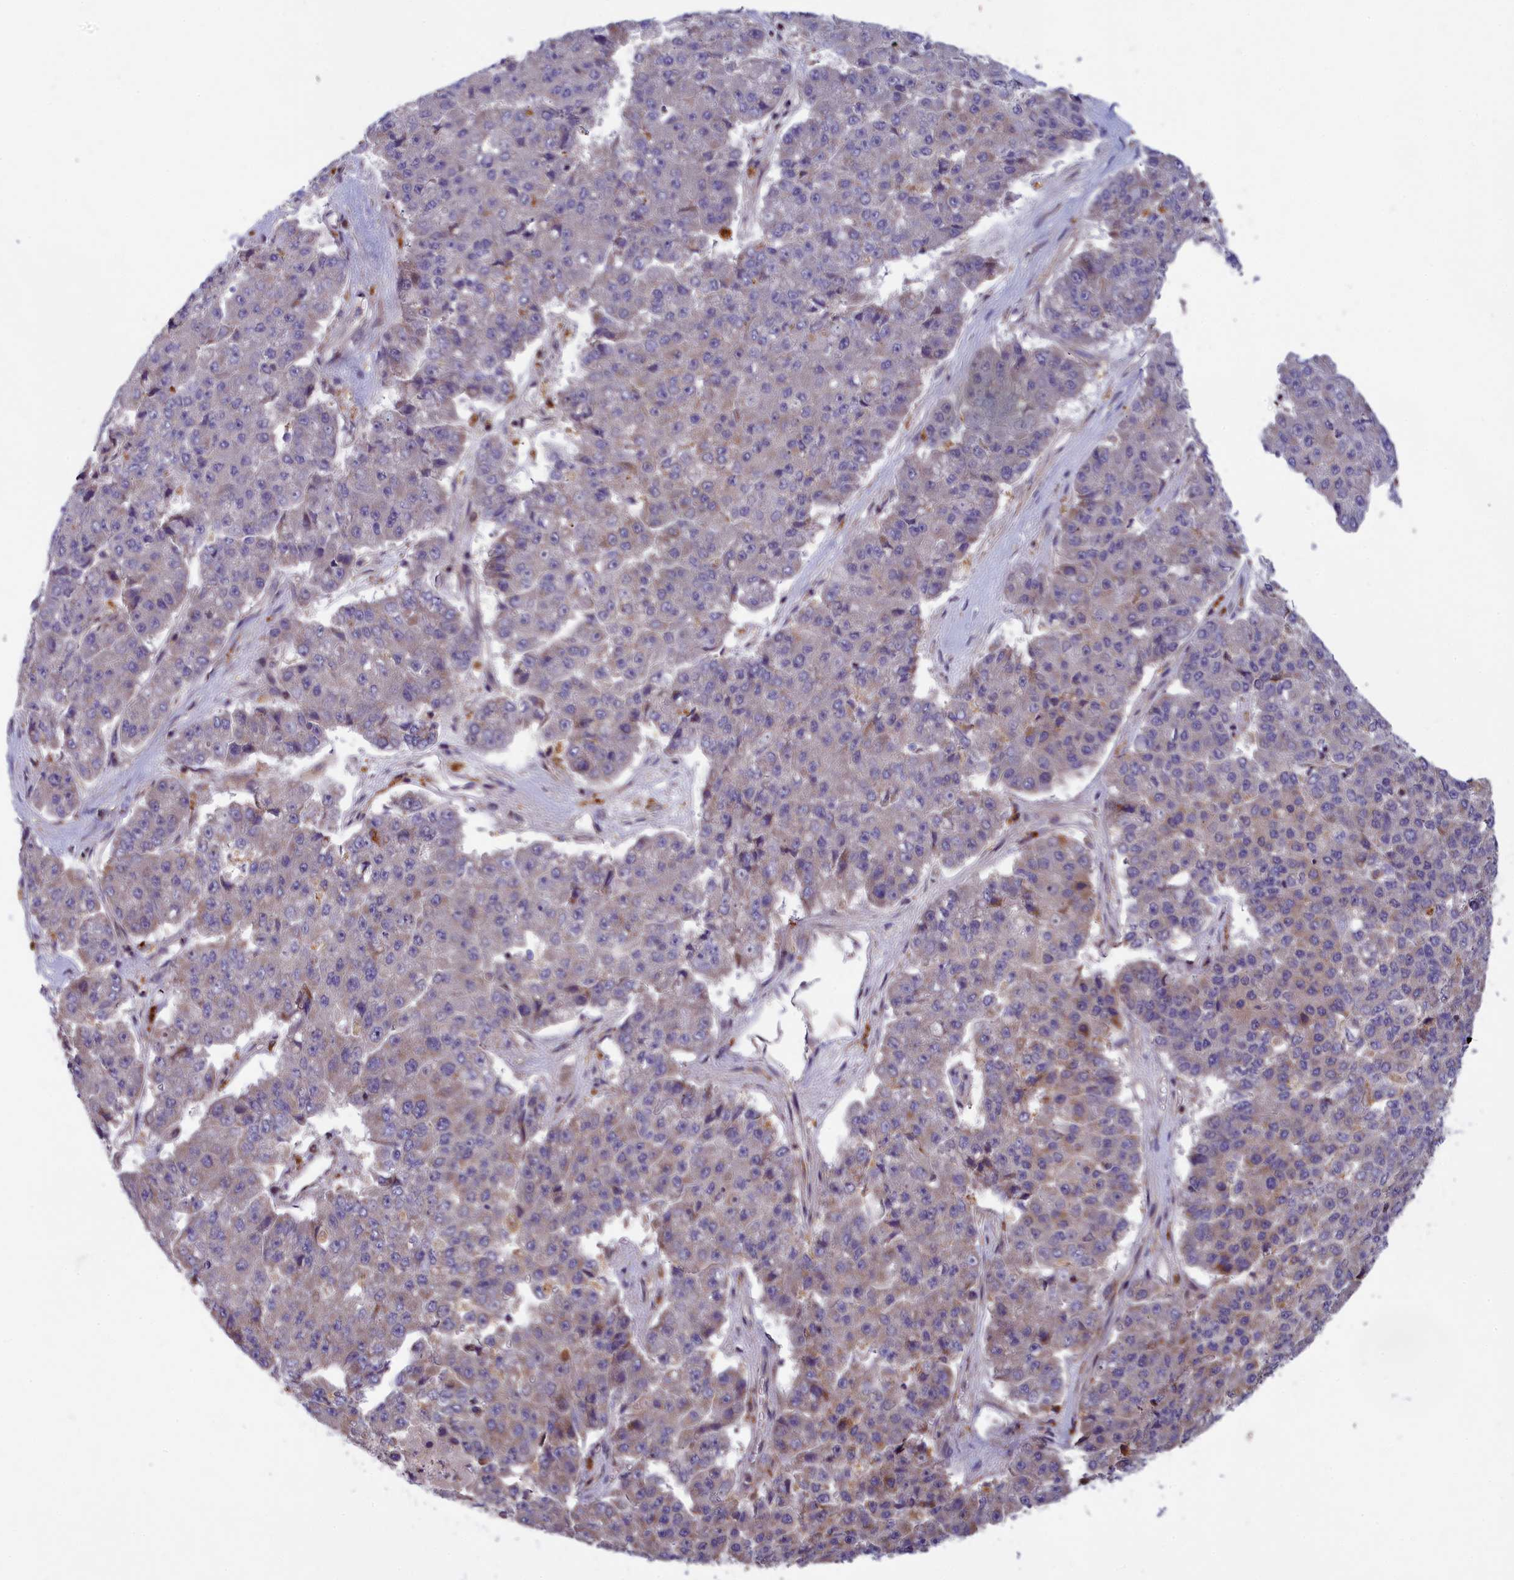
{"staining": {"intensity": "negative", "quantity": "none", "location": "none"}, "tissue": "pancreatic cancer", "cell_type": "Tumor cells", "image_type": "cancer", "snomed": [{"axis": "morphology", "description": "Adenocarcinoma, NOS"}, {"axis": "topography", "description": "Pancreas"}], "caption": "Immunohistochemistry micrograph of neoplastic tissue: pancreatic cancer (adenocarcinoma) stained with DAB shows no significant protein positivity in tumor cells.", "gene": "BLTP2", "patient": {"sex": "male", "age": 50}}